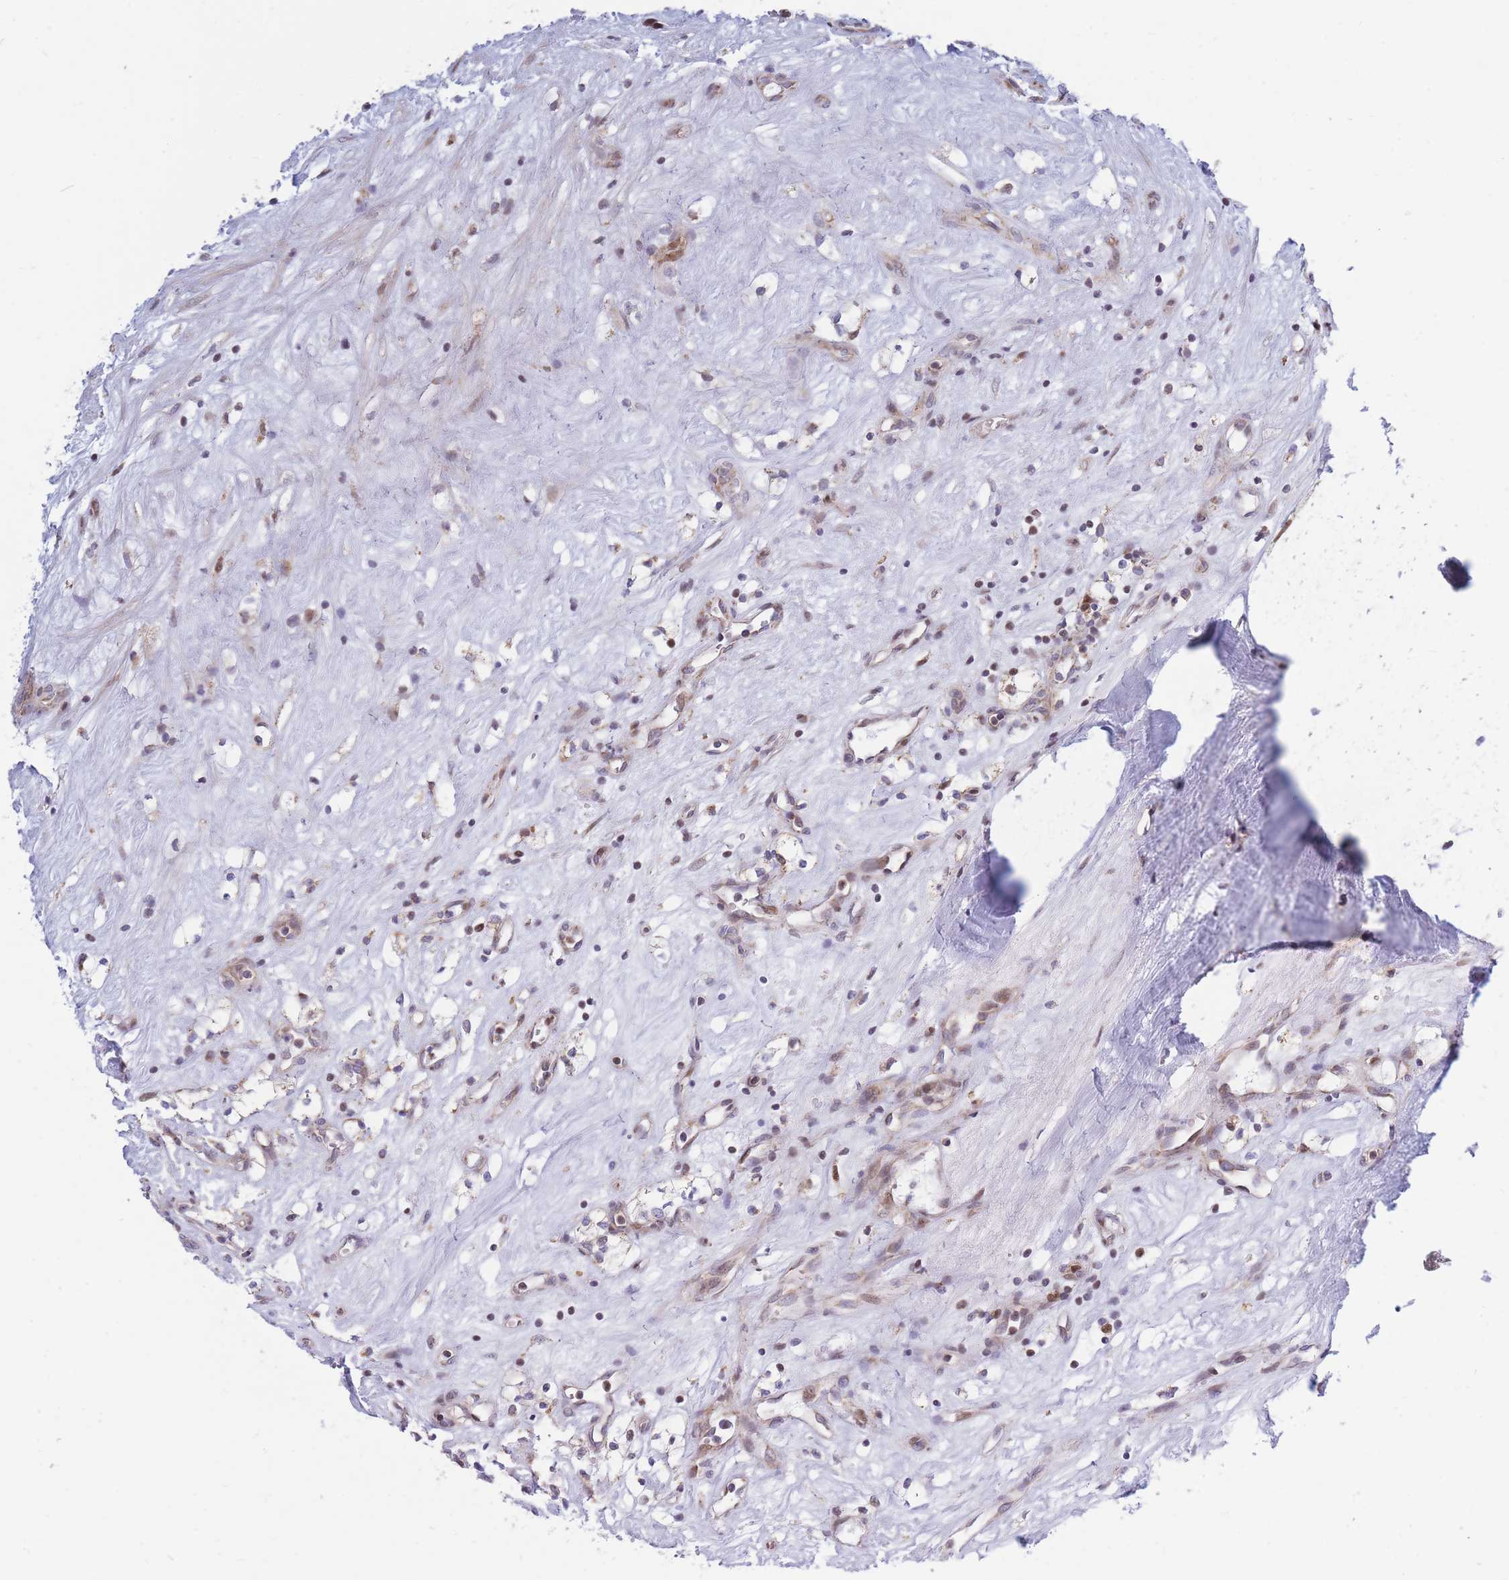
{"staining": {"intensity": "negative", "quantity": "none", "location": "none"}, "tissue": "renal cancer", "cell_type": "Tumor cells", "image_type": "cancer", "snomed": [{"axis": "morphology", "description": "Adenocarcinoma, NOS"}, {"axis": "topography", "description": "Kidney"}], "caption": "High magnification brightfield microscopy of renal cancer (adenocarcinoma) stained with DAB (3,3'-diaminobenzidine) (brown) and counterstained with hematoxylin (blue): tumor cells show no significant expression. The staining was performed using DAB to visualize the protein expression in brown, while the nuclei were stained in blue with hematoxylin (Magnification: 20x).", "gene": "MOB4", "patient": {"sex": "male", "age": 59}}